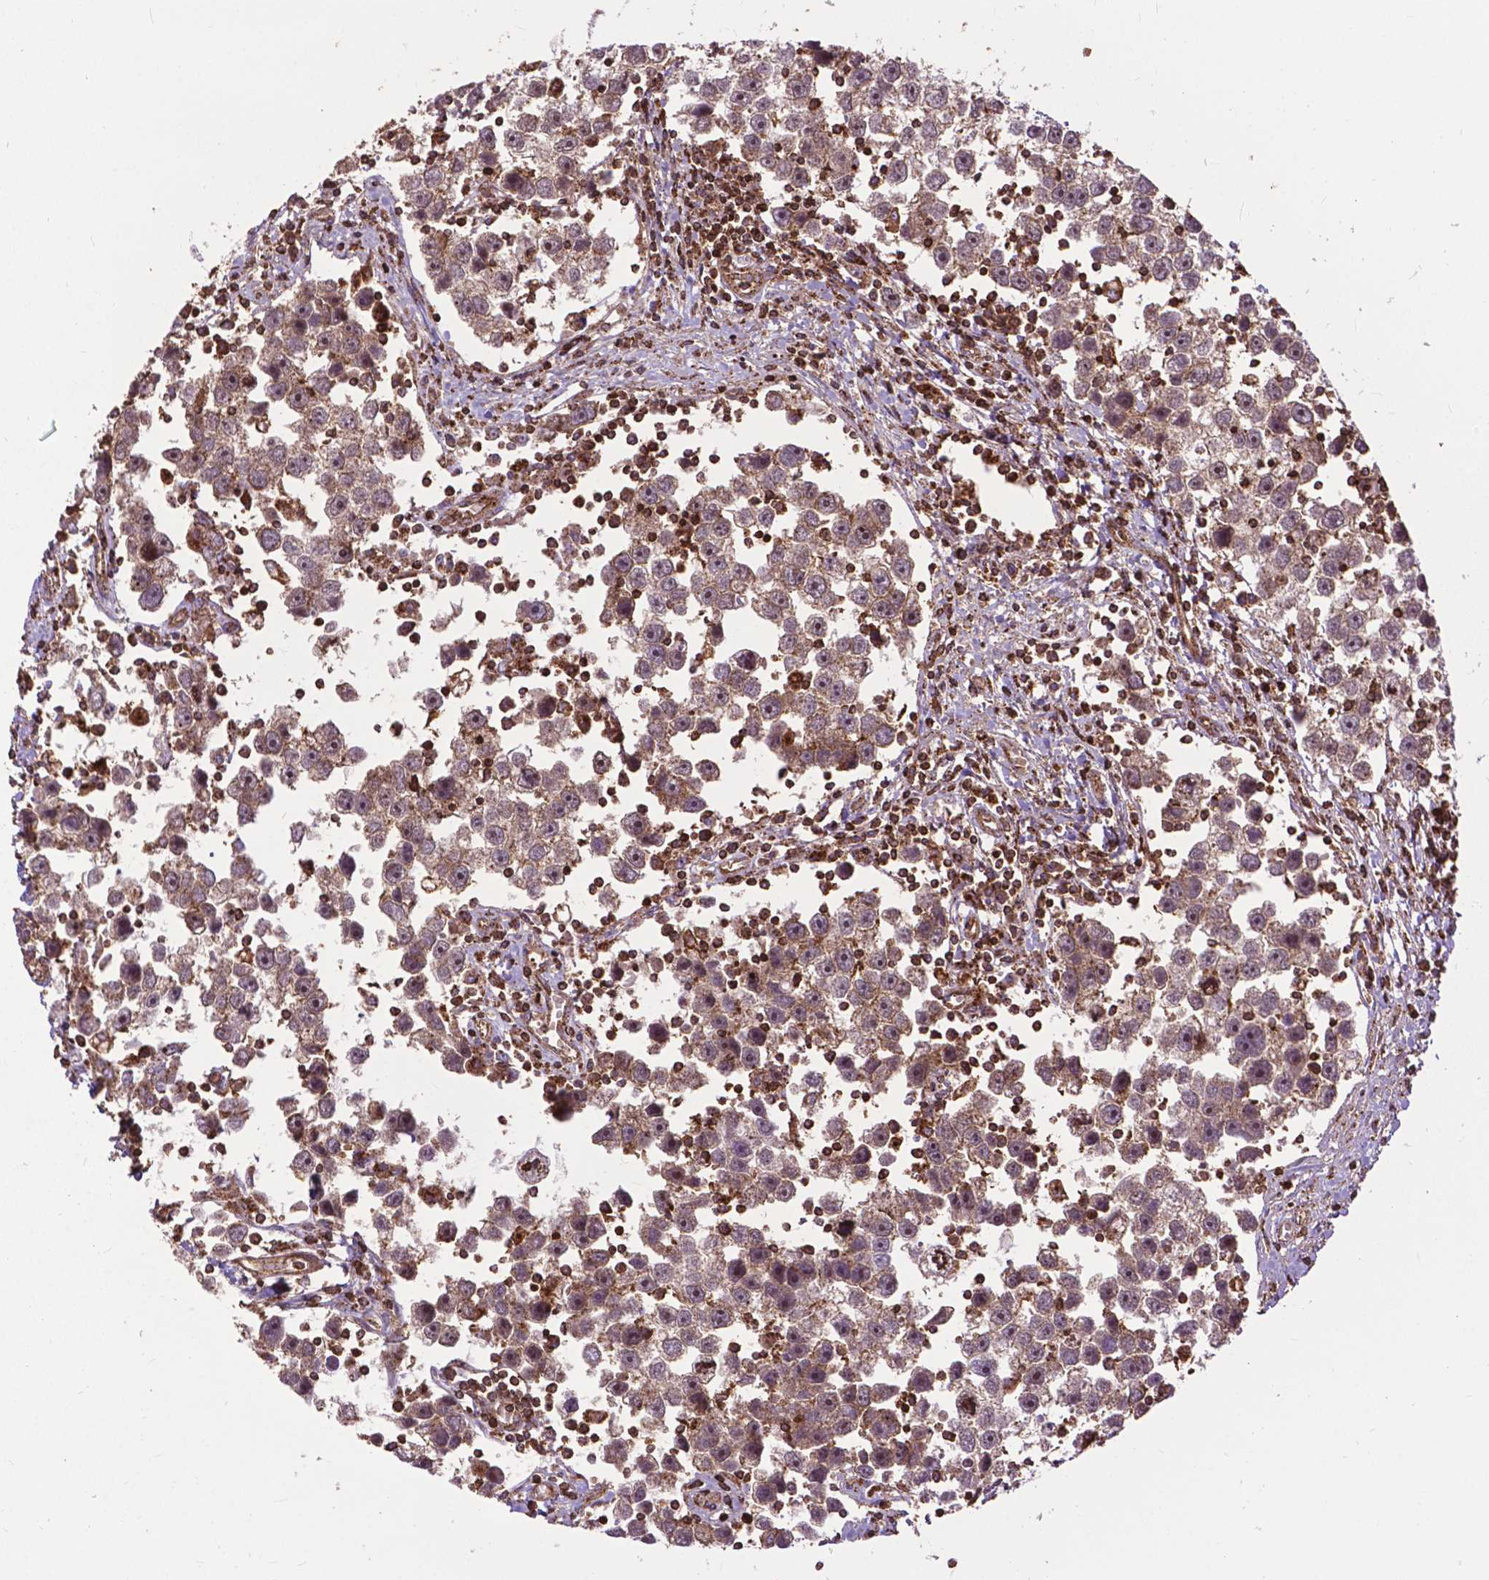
{"staining": {"intensity": "moderate", "quantity": ">75%", "location": "cytoplasmic/membranous"}, "tissue": "testis cancer", "cell_type": "Tumor cells", "image_type": "cancer", "snomed": [{"axis": "morphology", "description": "Seminoma, NOS"}, {"axis": "topography", "description": "Testis"}], "caption": "Protein analysis of testis seminoma tissue shows moderate cytoplasmic/membranous staining in approximately >75% of tumor cells.", "gene": "CHMP4A", "patient": {"sex": "male", "age": 30}}